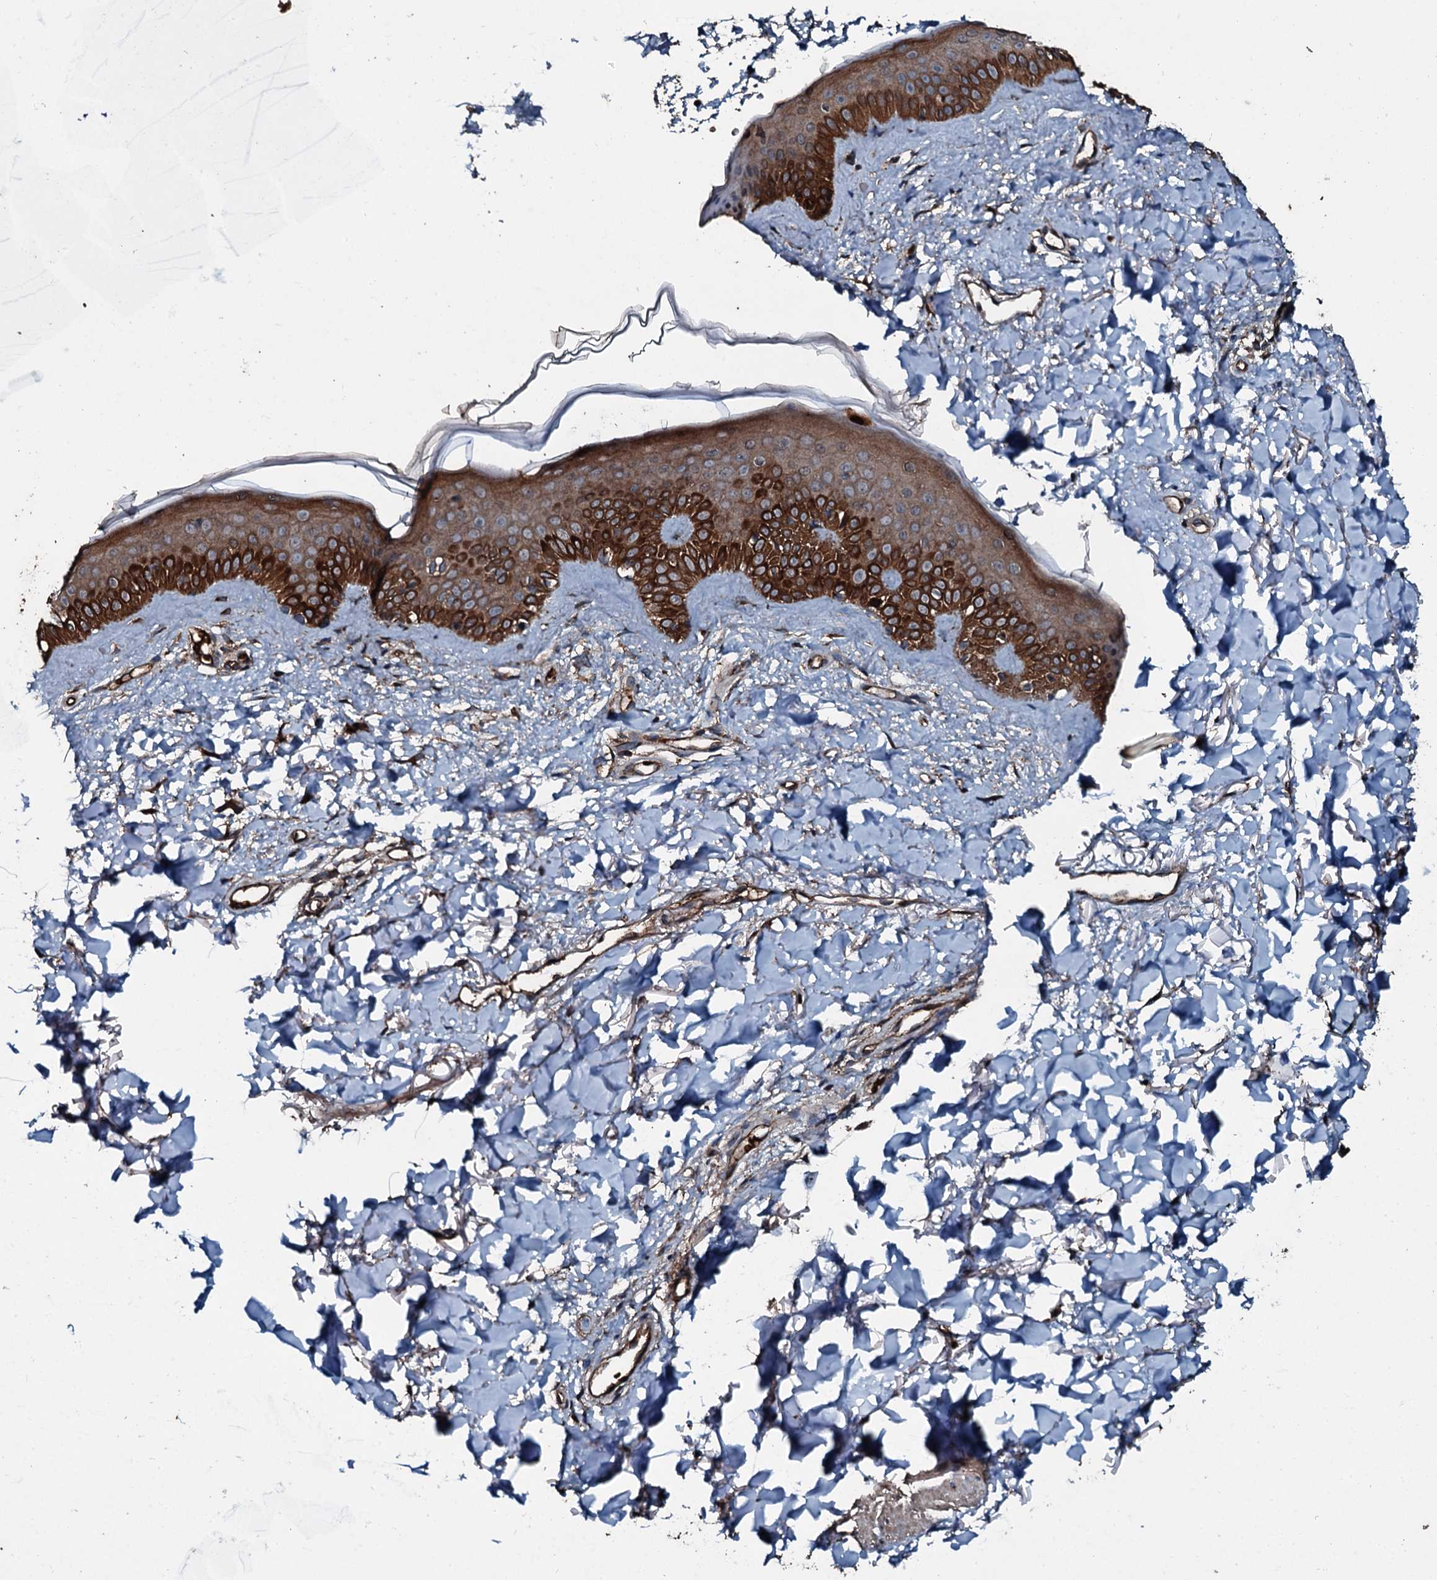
{"staining": {"intensity": "strong", "quantity": ">75%", "location": "cytoplasmic/membranous"}, "tissue": "skin", "cell_type": "Fibroblasts", "image_type": "normal", "snomed": [{"axis": "morphology", "description": "Normal tissue, NOS"}, {"axis": "topography", "description": "Skin"}], "caption": "This is a histology image of IHC staining of normal skin, which shows strong staining in the cytoplasmic/membranous of fibroblasts.", "gene": "TRIM7", "patient": {"sex": "female", "age": 58}}